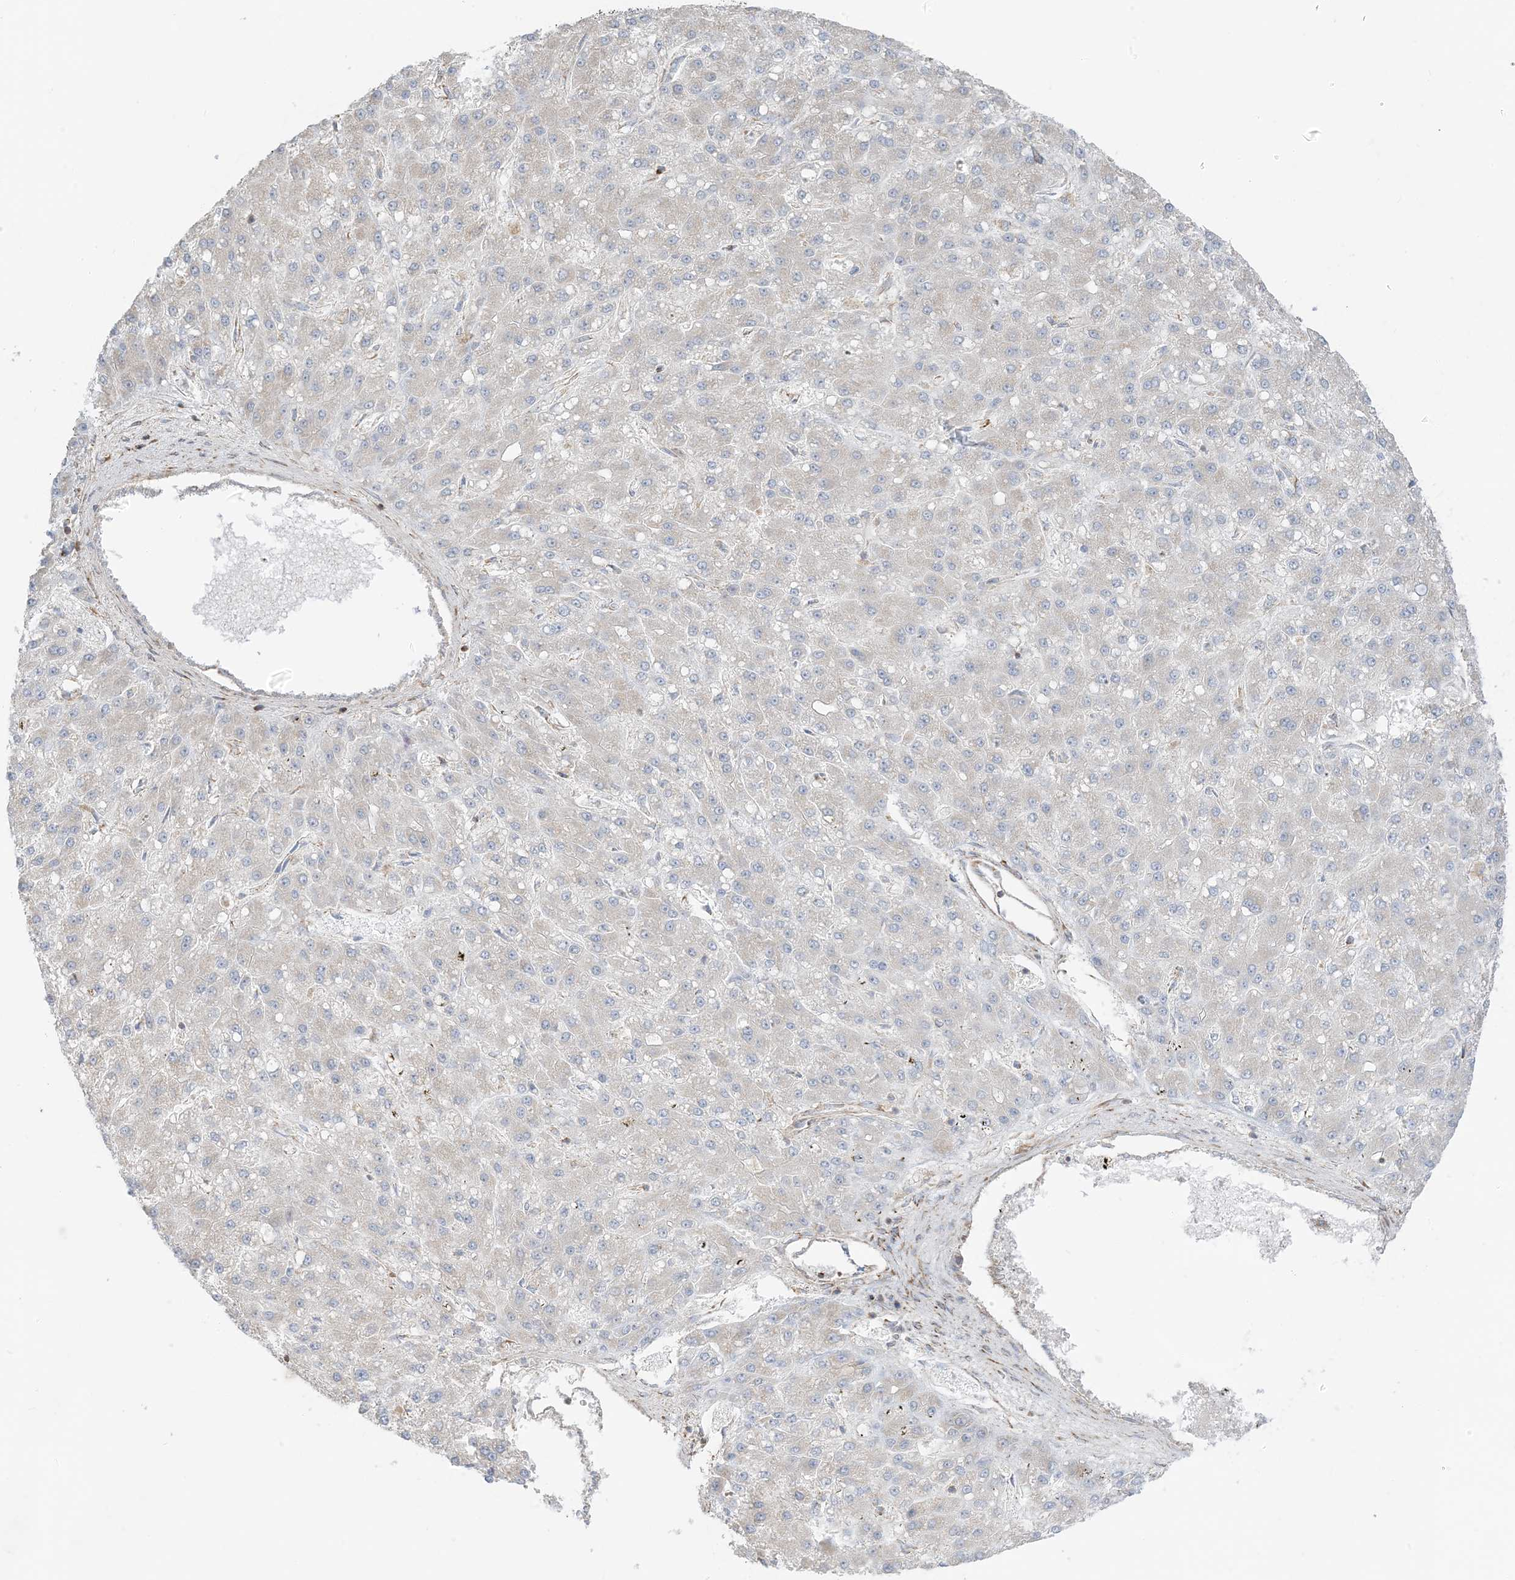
{"staining": {"intensity": "negative", "quantity": "none", "location": "none"}, "tissue": "liver cancer", "cell_type": "Tumor cells", "image_type": "cancer", "snomed": [{"axis": "morphology", "description": "Carcinoma, Hepatocellular, NOS"}, {"axis": "topography", "description": "Liver"}], "caption": "This is a image of IHC staining of liver cancer (hepatocellular carcinoma), which shows no staining in tumor cells. (Immunohistochemistry, brightfield microscopy, high magnification).", "gene": "SLC25A12", "patient": {"sex": "male", "age": 67}}